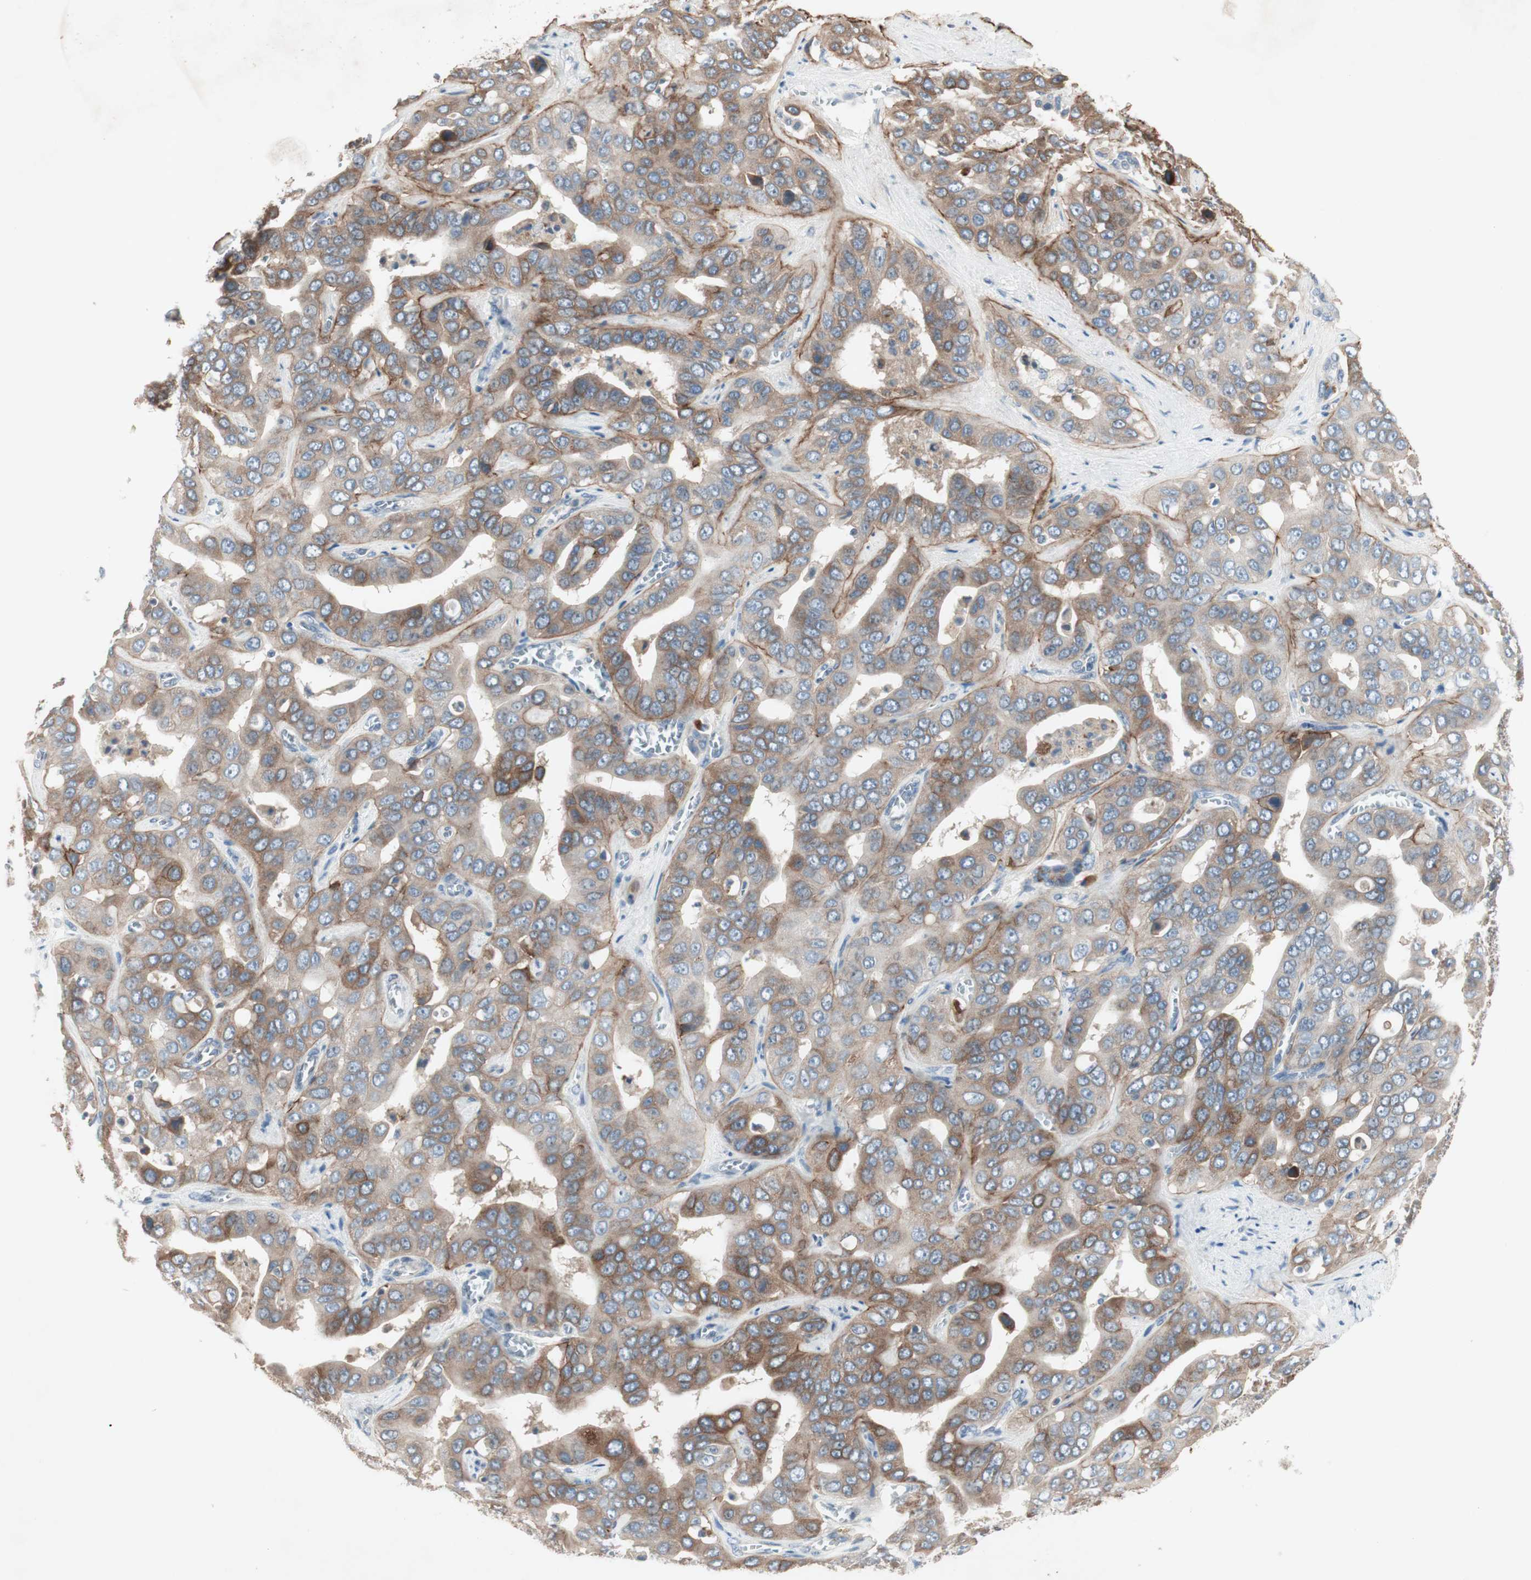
{"staining": {"intensity": "moderate", "quantity": "25%-75%", "location": "cytoplasmic/membranous"}, "tissue": "liver cancer", "cell_type": "Tumor cells", "image_type": "cancer", "snomed": [{"axis": "morphology", "description": "Cholangiocarcinoma"}, {"axis": "topography", "description": "Liver"}], "caption": "Liver cancer was stained to show a protein in brown. There is medium levels of moderate cytoplasmic/membranous expression in approximately 25%-75% of tumor cells. The protein is stained brown, and the nuclei are stained in blue (DAB IHC with brightfield microscopy, high magnification).", "gene": "ITGB4", "patient": {"sex": "female", "age": 52}}